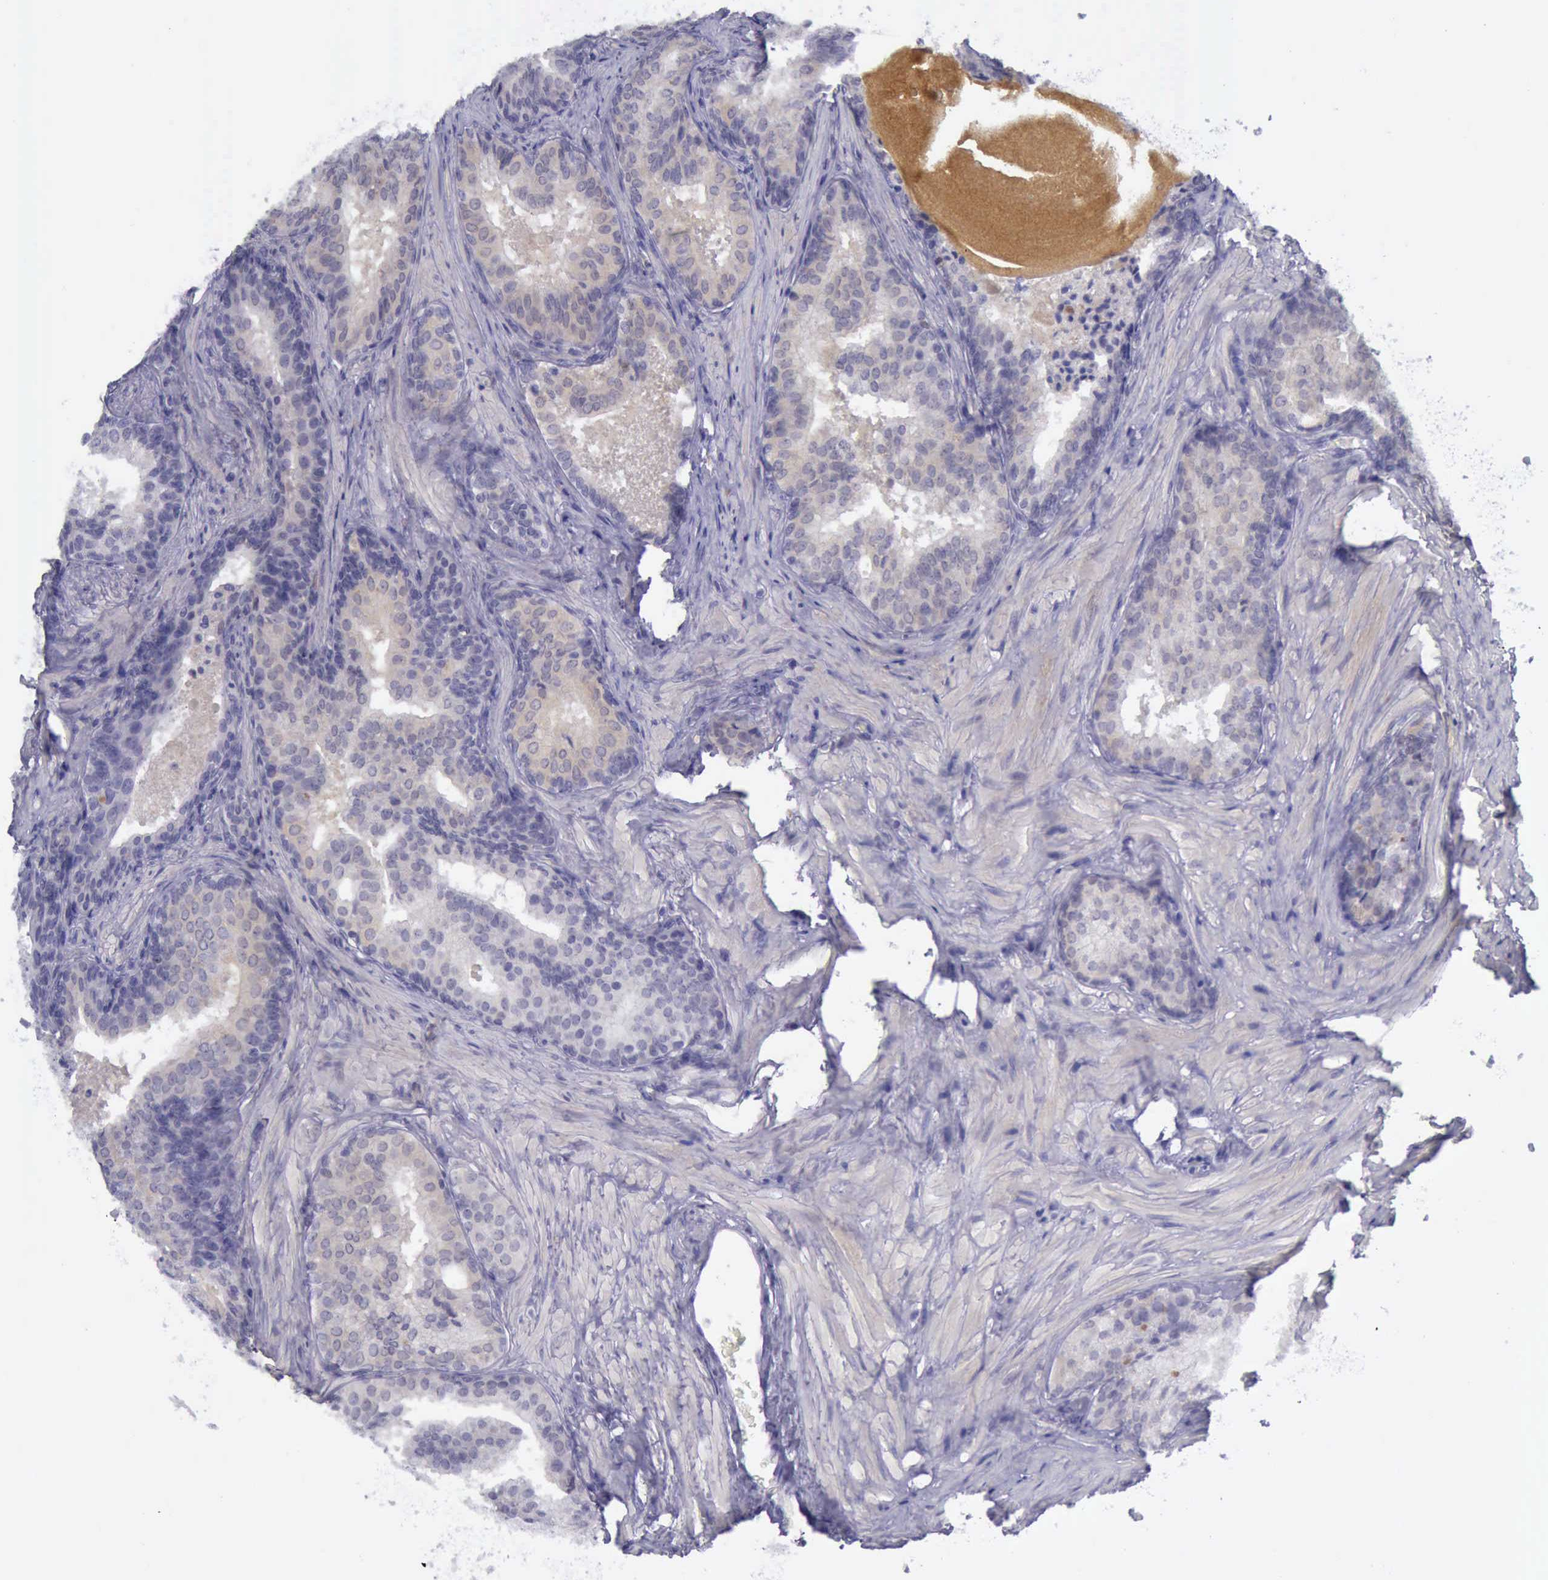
{"staining": {"intensity": "weak", "quantity": "25%-75%", "location": "cytoplasmic/membranous"}, "tissue": "prostate cancer", "cell_type": "Tumor cells", "image_type": "cancer", "snomed": [{"axis": "morphology", "description": "Adenocarcinoma, Low grade"}, {"axis": "topography", "description": "Prostate"}], "caption": "The immunohistochemical stain shows weak cytoplasmic/membranous expression in tumor cells of prostate adenocarcinoma (low-grade) tissue.", "gene": "ARNT2", "patient": {"sex": "male", "age": 69}}